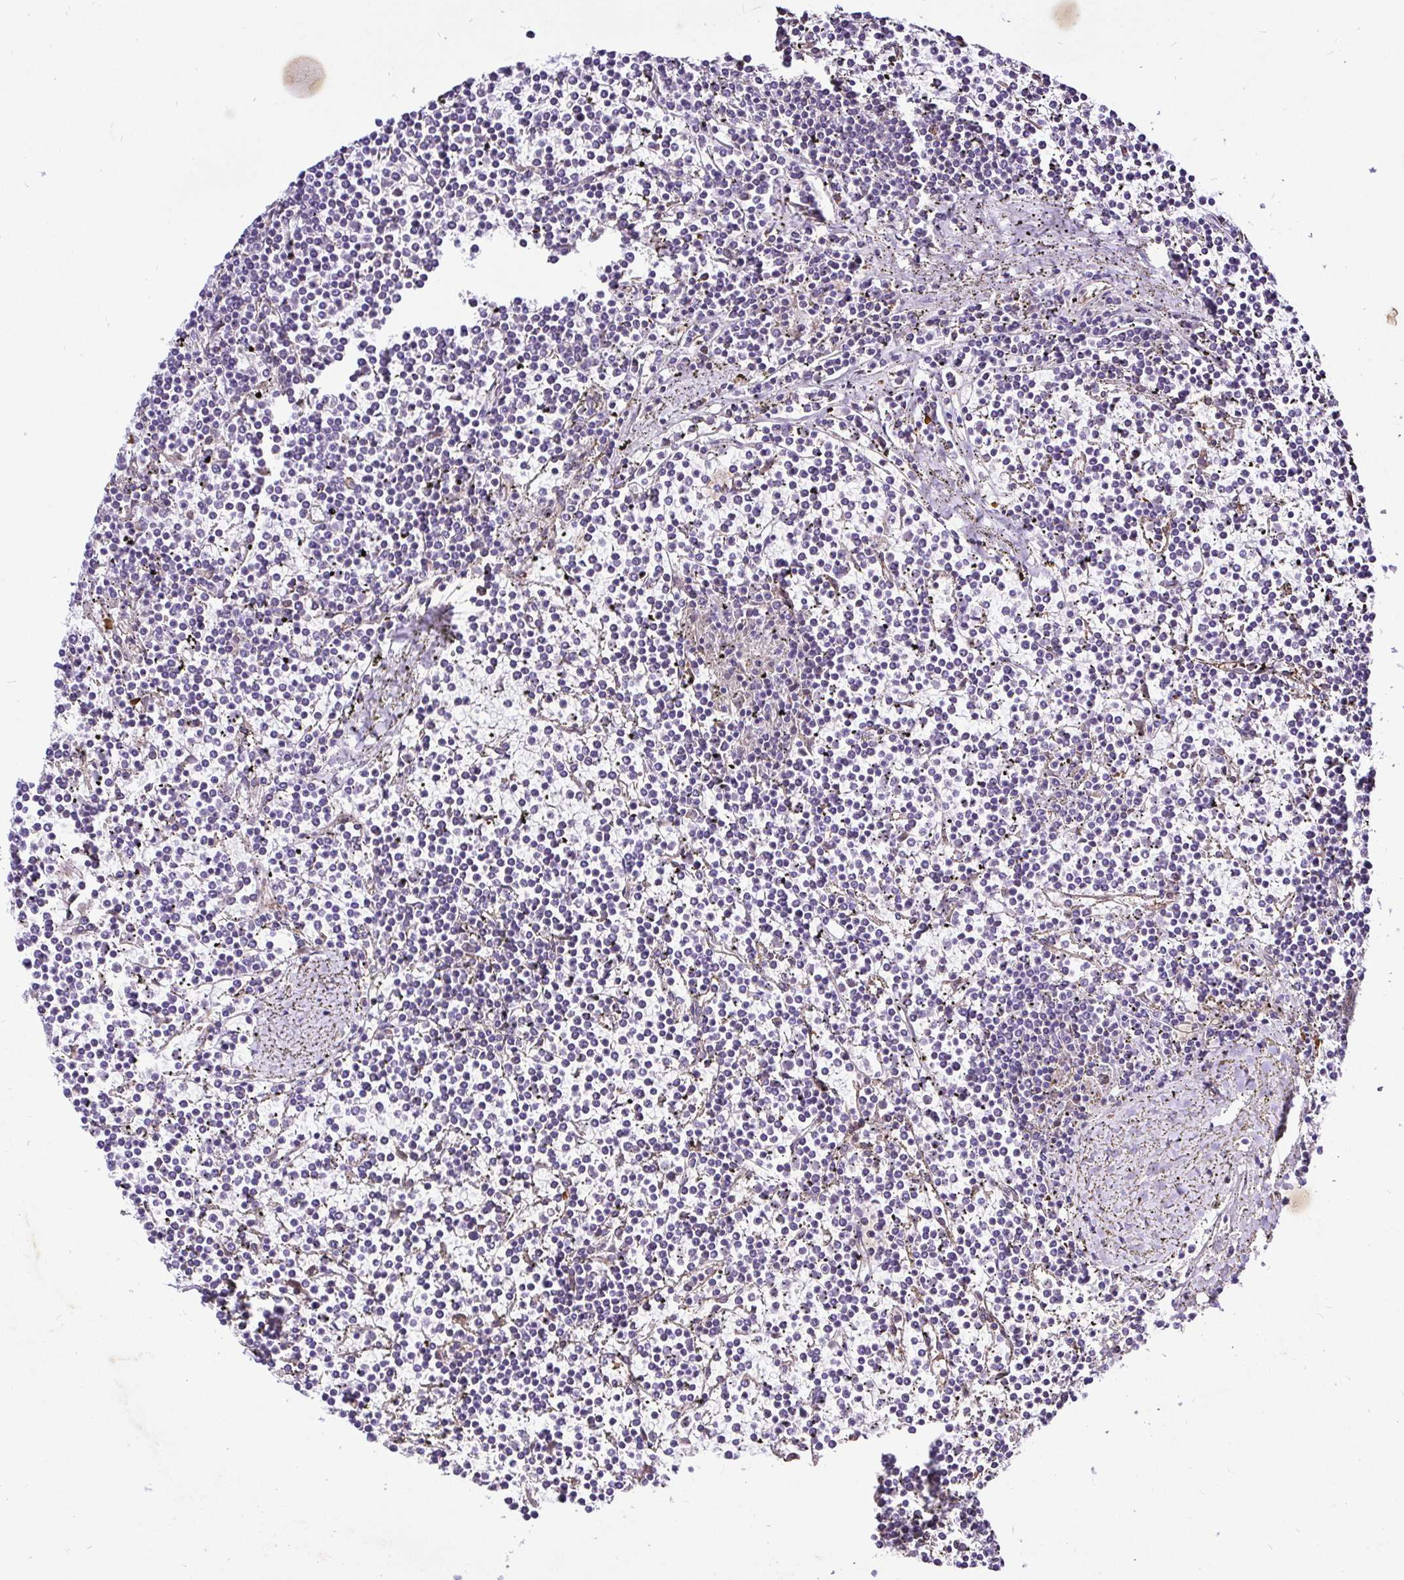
{"staining": {"intensity": "negative", "quantity": "none", "location": "none"}, "tissue": "lymphoma", "cell_type": "Tumor cells", "image_type": "cancer", "snomed": [{"axis": "morphology", "description": "Malignant lymphoma, non-Hodgkin's type, Low grade"}, {"axis": "topography", "description": "Spleen"}], "caption": "This micrograph is of malignant lymphoma, non-Hodgkin's type (low-grade) stained with immunohistochemistry (IHC) to label a protein in brown with the nuclei are counter-stained blue. There is no expression in tumor cells.", "gene": "CCDC122", "patient": {"sex": "female", "age": 19}}